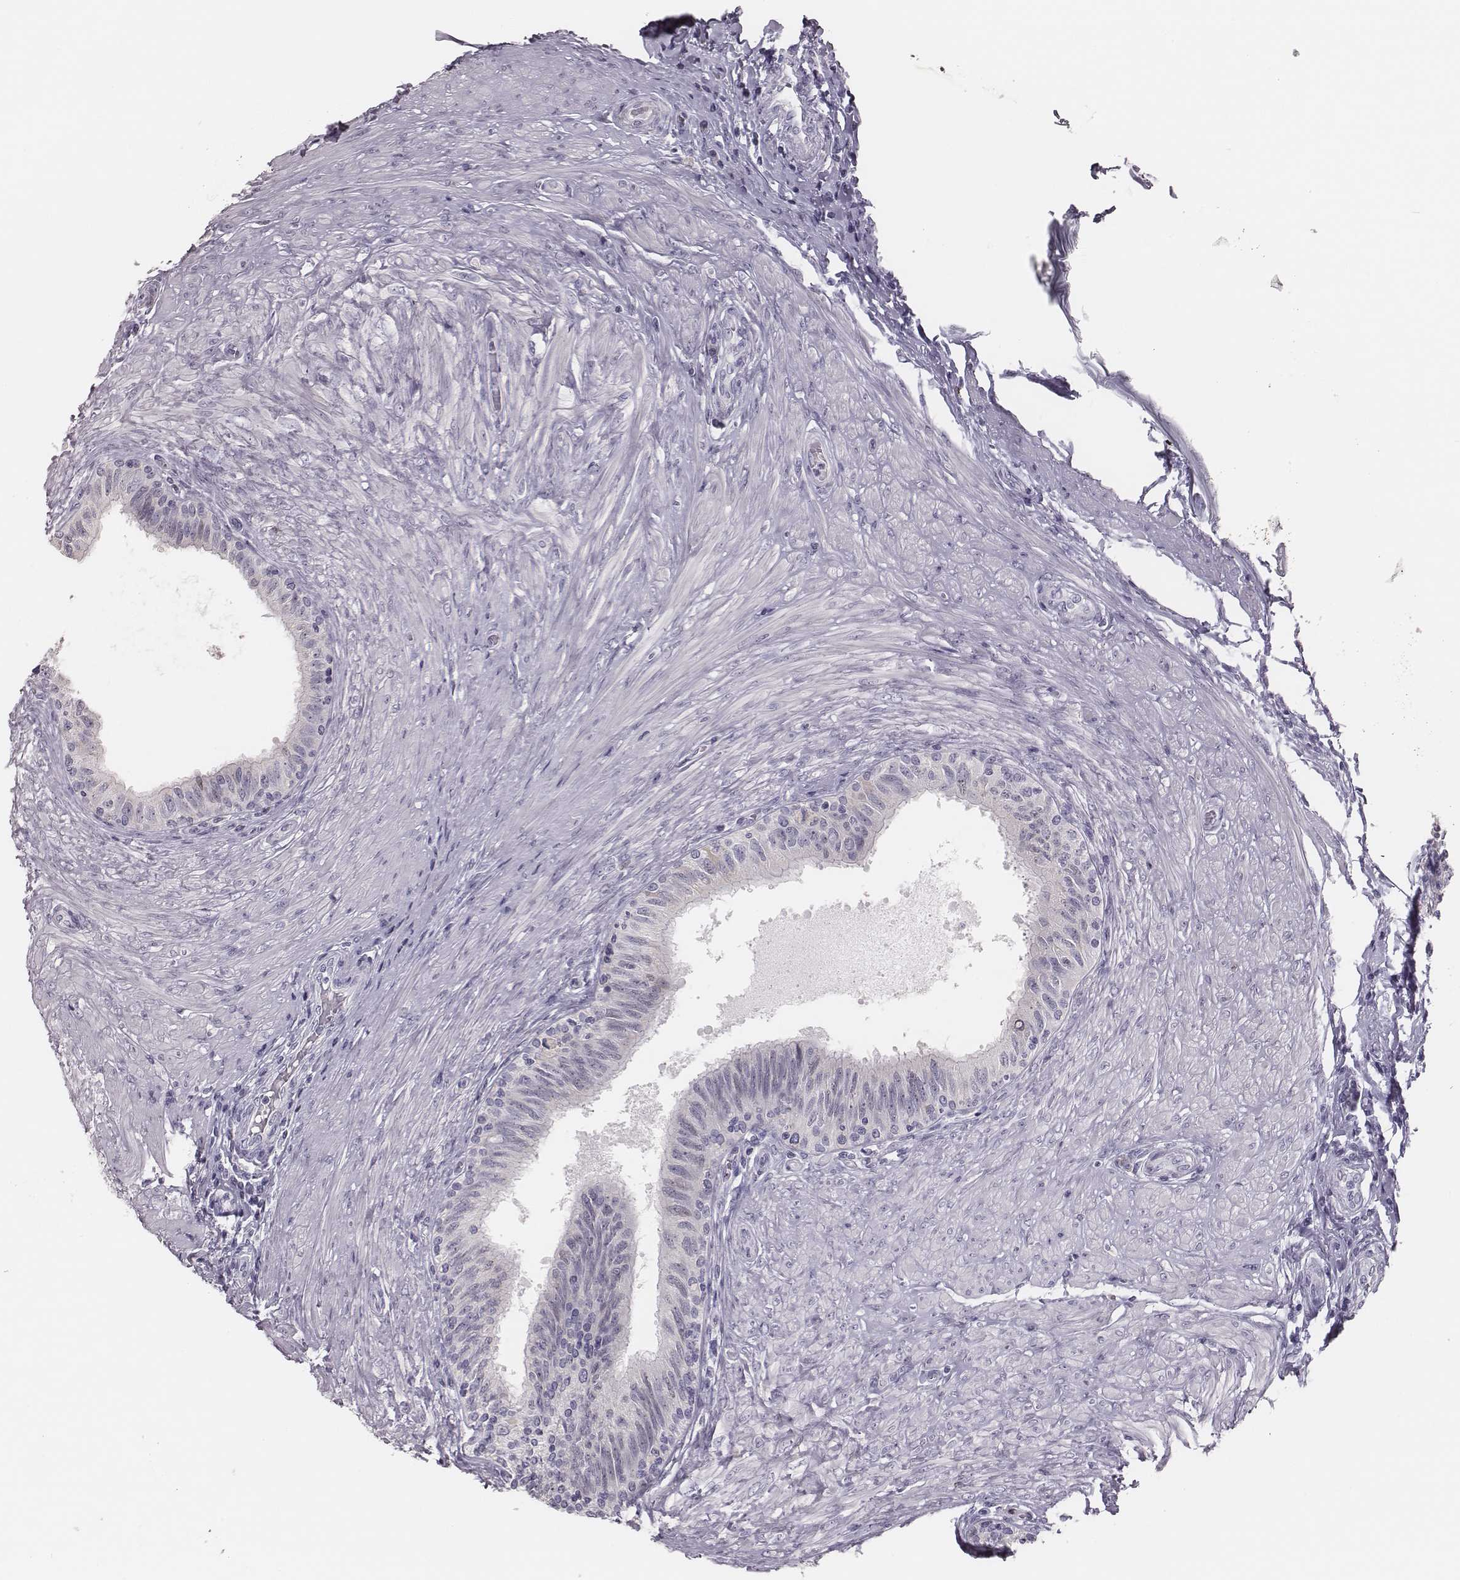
{"staining": {"intensity": "negative", "quantity": "none", "location": "none"}, "tissue": "epididymis", "cell_type": "Glandular cells", "image_type": "normal", "snomed": [{"axis": "morphology", "description": "Normal tissue, NOS"}, {"axis": "morphology", "description": "Seminoma, NOS"}, {"axis": "topography", "description": "Testis"}, {"axis": "topography", "description": "Epididymis"}], "caption": "This histopathology image is of unremarkable epididymis stained with immunohistochemistry (IHC) to label a protein in brown with the nuclei are counter-stained blue. There is no staining in glandular cells.", "gene": "ADGRF4", "patient": {"sex": "male", "age": 61}}